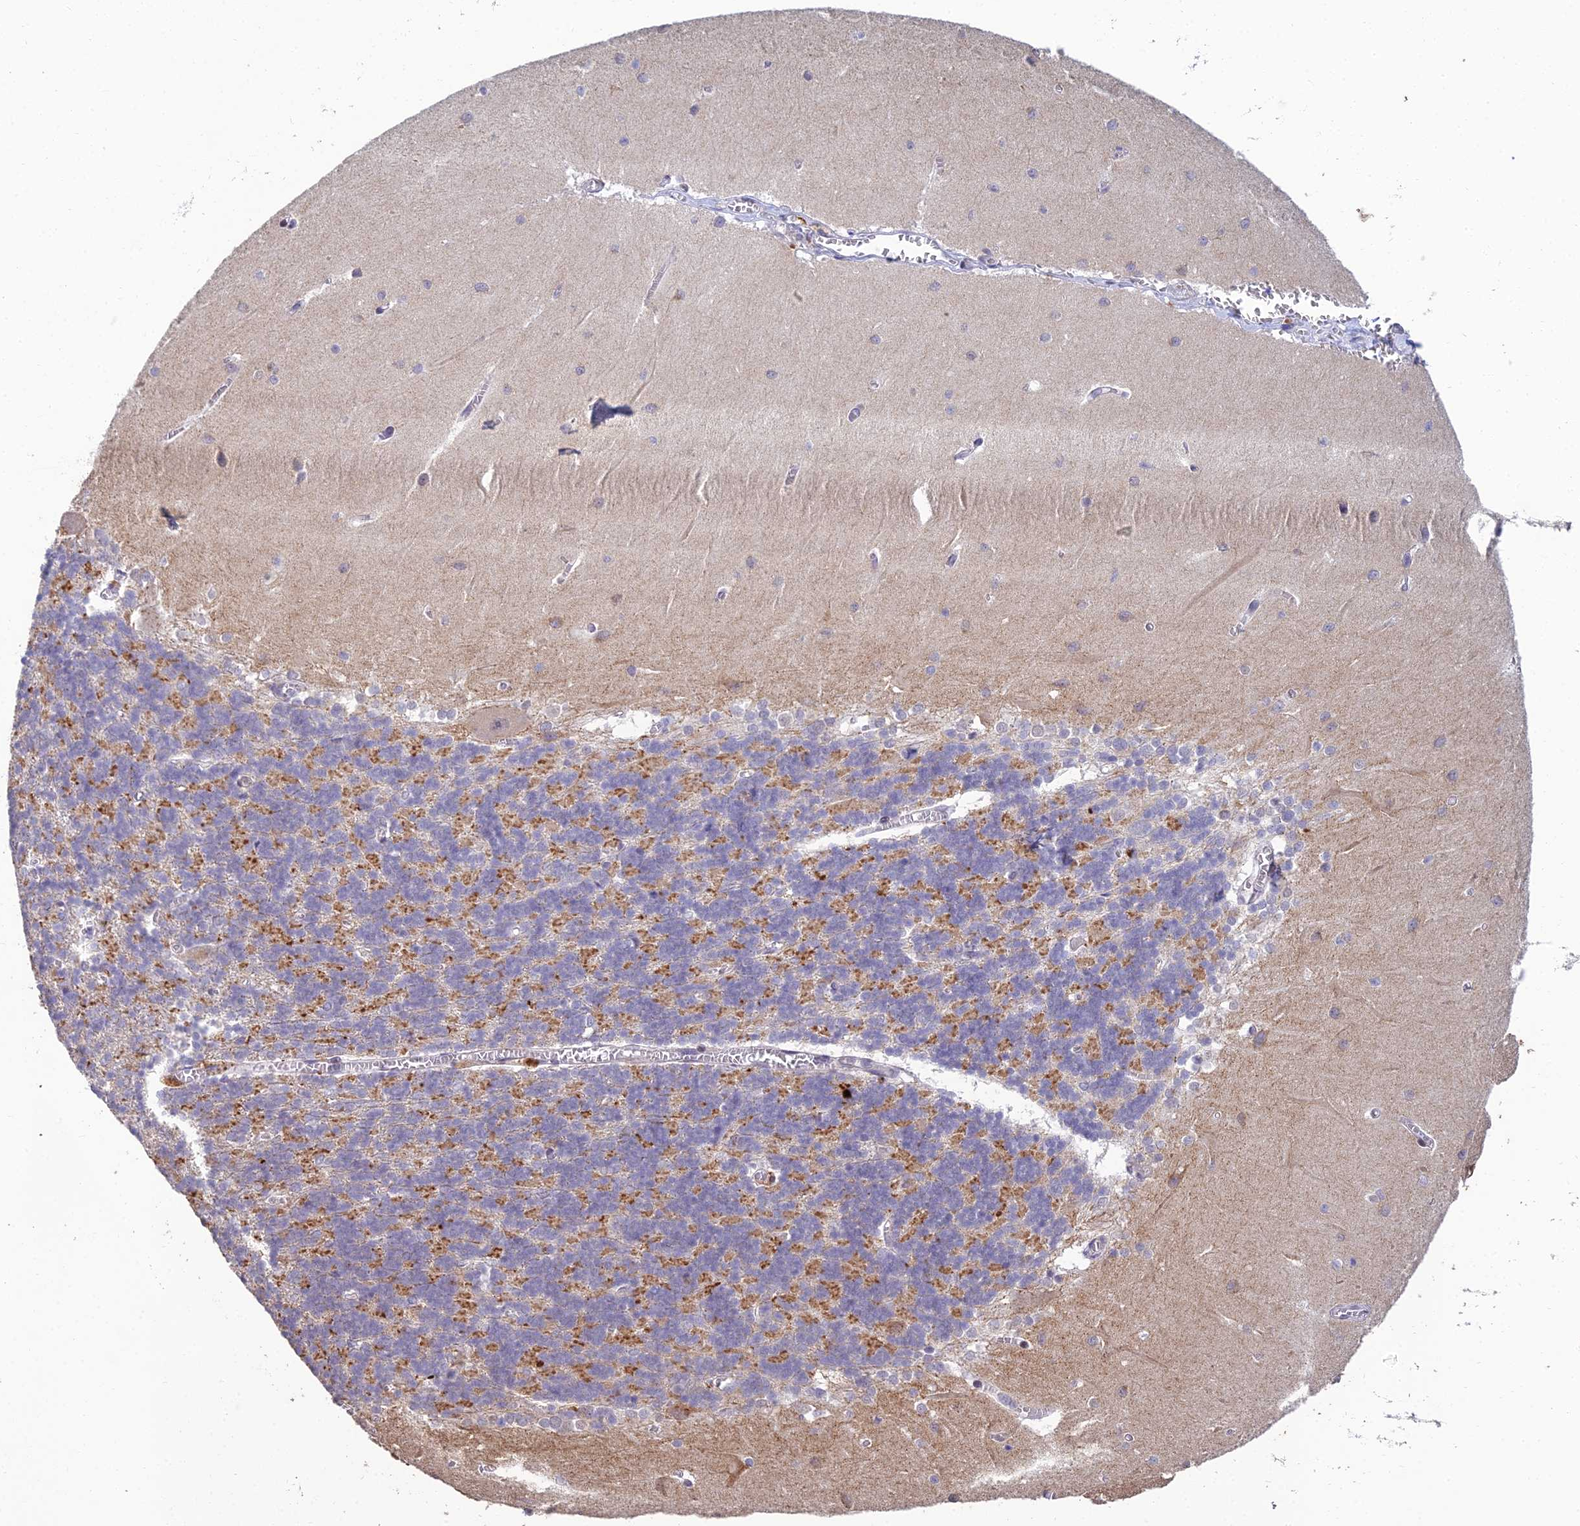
{"staining": {"intensity": "moderate", "quantity": "25%-75%", "location": "cytoplasmic/membranous"}, "tissue": "cerebellum", "cell_type": "Cells in granular layer", "image_type": "normal", "snomed": [{"axis": "morphology", "description": "Normal tissue, NOS"}, {"axis": "topography", "description": "Cerebellum"}], "caption": "A micrograph of cerebellum stained for a protein demonstrates moderate cytoplasmic/membranous brown staining in cells in granular layer.", "gene": "ABHD17A", "patient": {"sex": "male", "age": 37}}